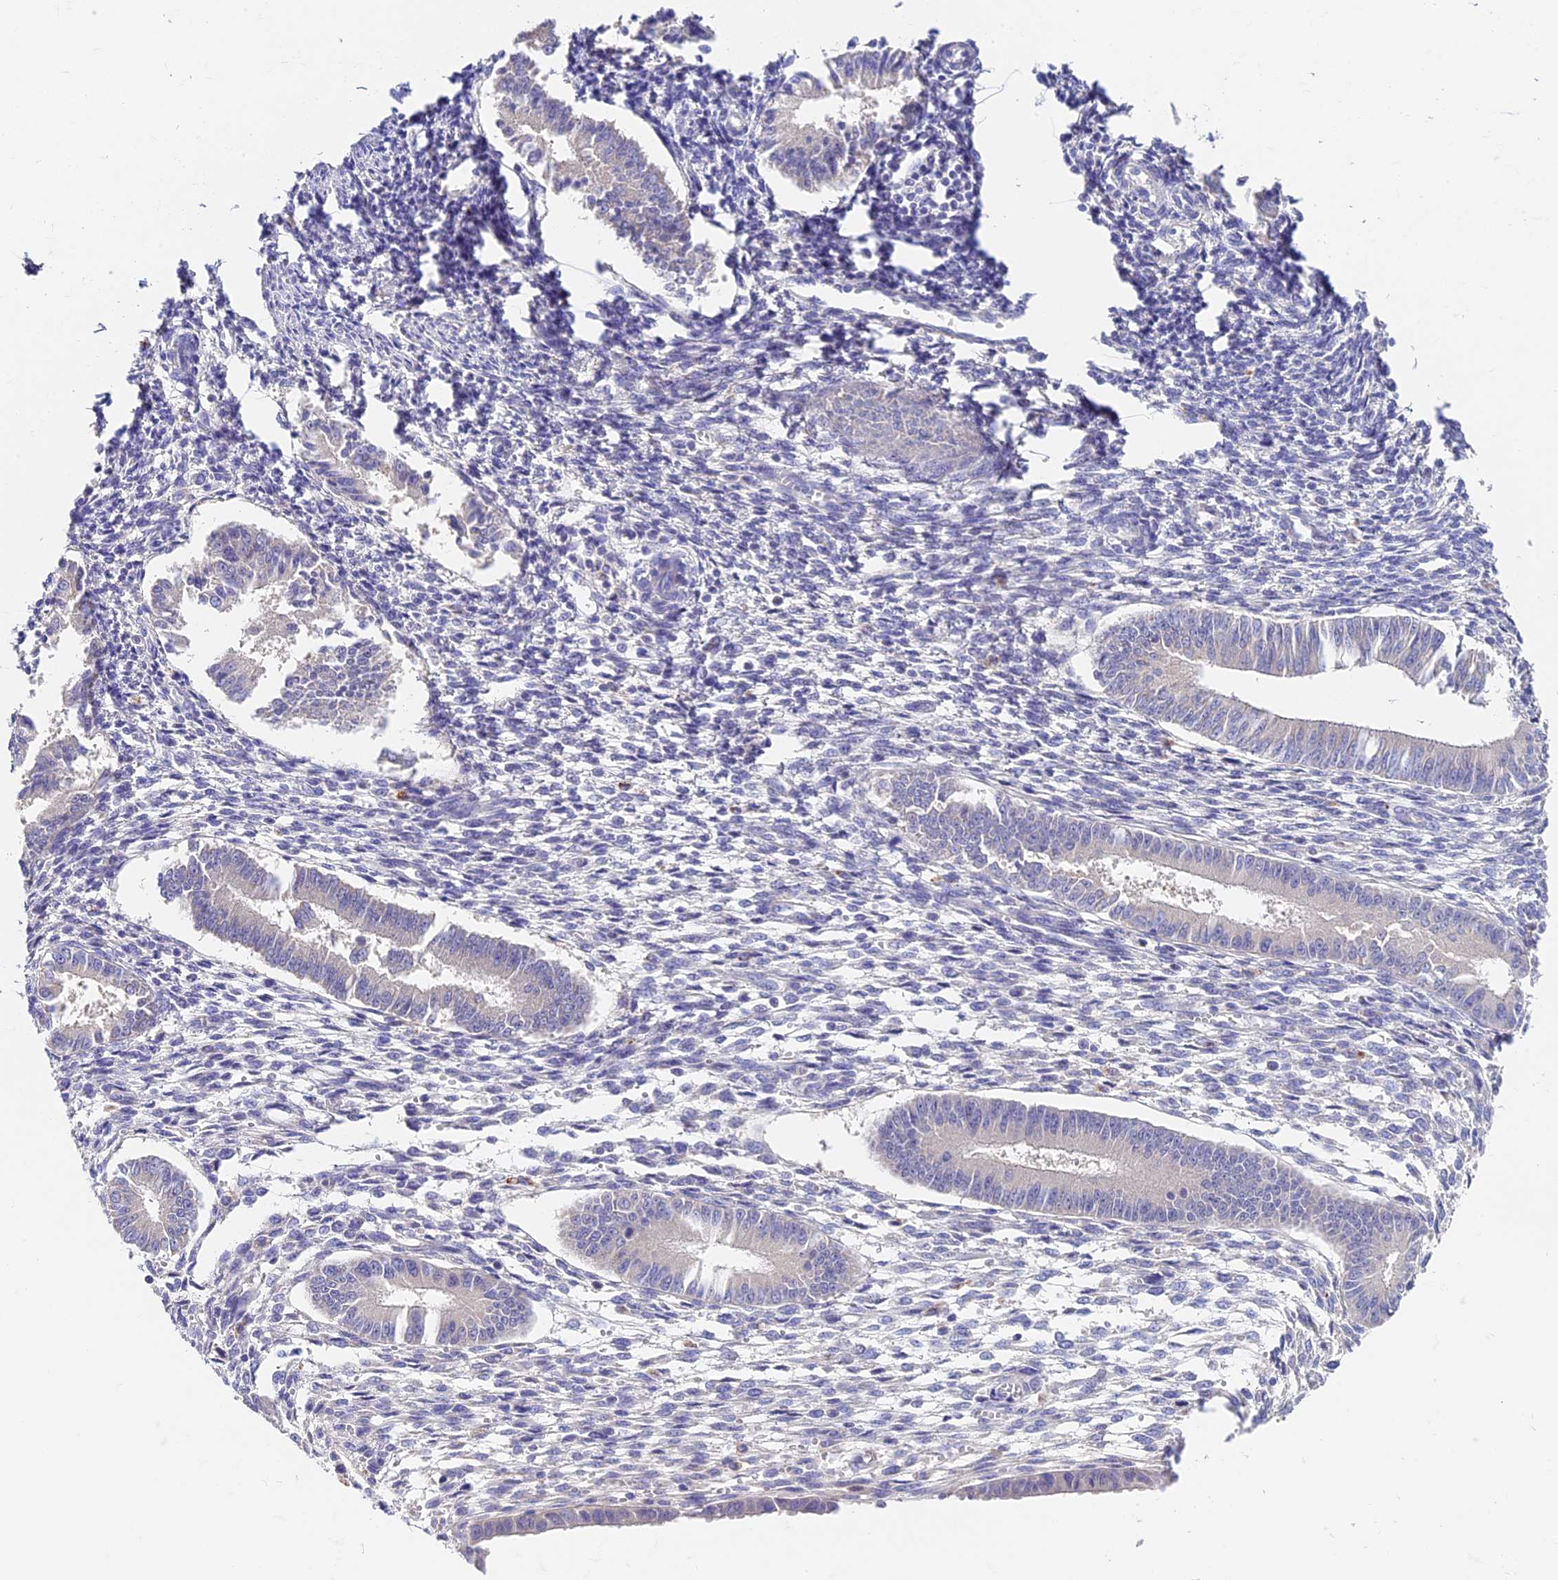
{"staining": {"intensity": "negative", "quantity": "none", "location": "none"}, "tissue": "endometrium", "cell_type": "Cells in endometrial stroma", "image_type": "normal", "snomed": [{"axis": "morphology", "description": "Normal tissue, NOS"}, {"axis": "topography", "description": "Uterus"}, {"axis": "topography", "description": "Endometrium"}], "caption": "Immunohistochemical staining of normal endometrium shows no significant expression in cells in endometrial stroma.", "gene": "LYPD6", "patient": {"sex": "female", "age": 48}}